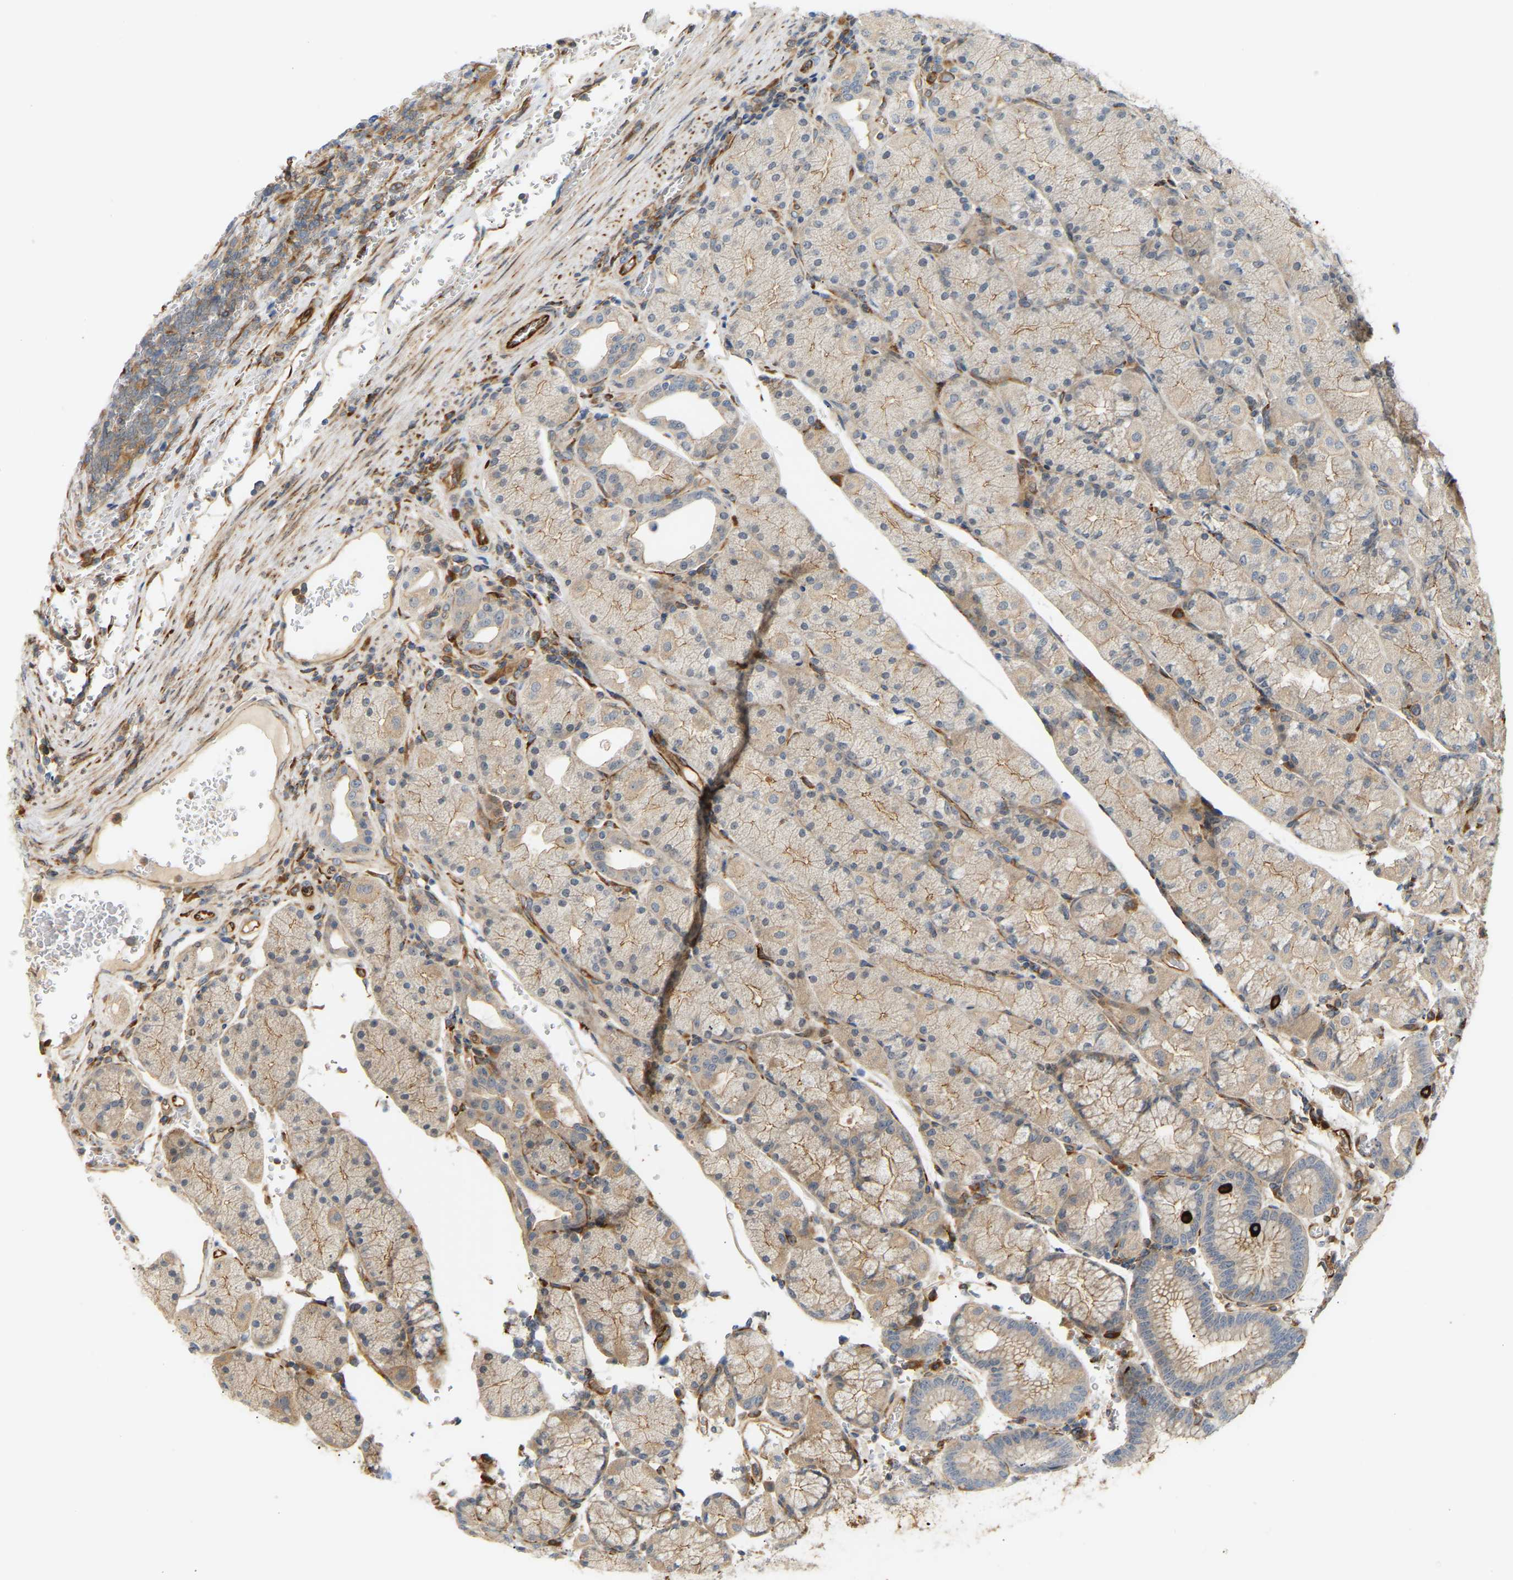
{"staining": {"intensity": "weak", "quantity": ">75%", "location": "cytoplasmic/membranous"}, "tissue": "stomach", "cell_type": "Glandular cells", "image_type": "normal", "snomed": [{"axis": "morphology", "description": "Normal tissue, NOS"}, {"axis": "morphology", "description": "Carcinoid, malignant, NOS"}, {"axis": "topography", "description": "Stomach, upper"}], "caption": "A photomicrograph showing weak cytoplasmic/membranous positivity in approximately >75% of glandular cells in normal stomach, as visualized by brown immunohistochemical staining.", "gene": "PLCG2", "patient": {"sex": "male", "age": 39}}